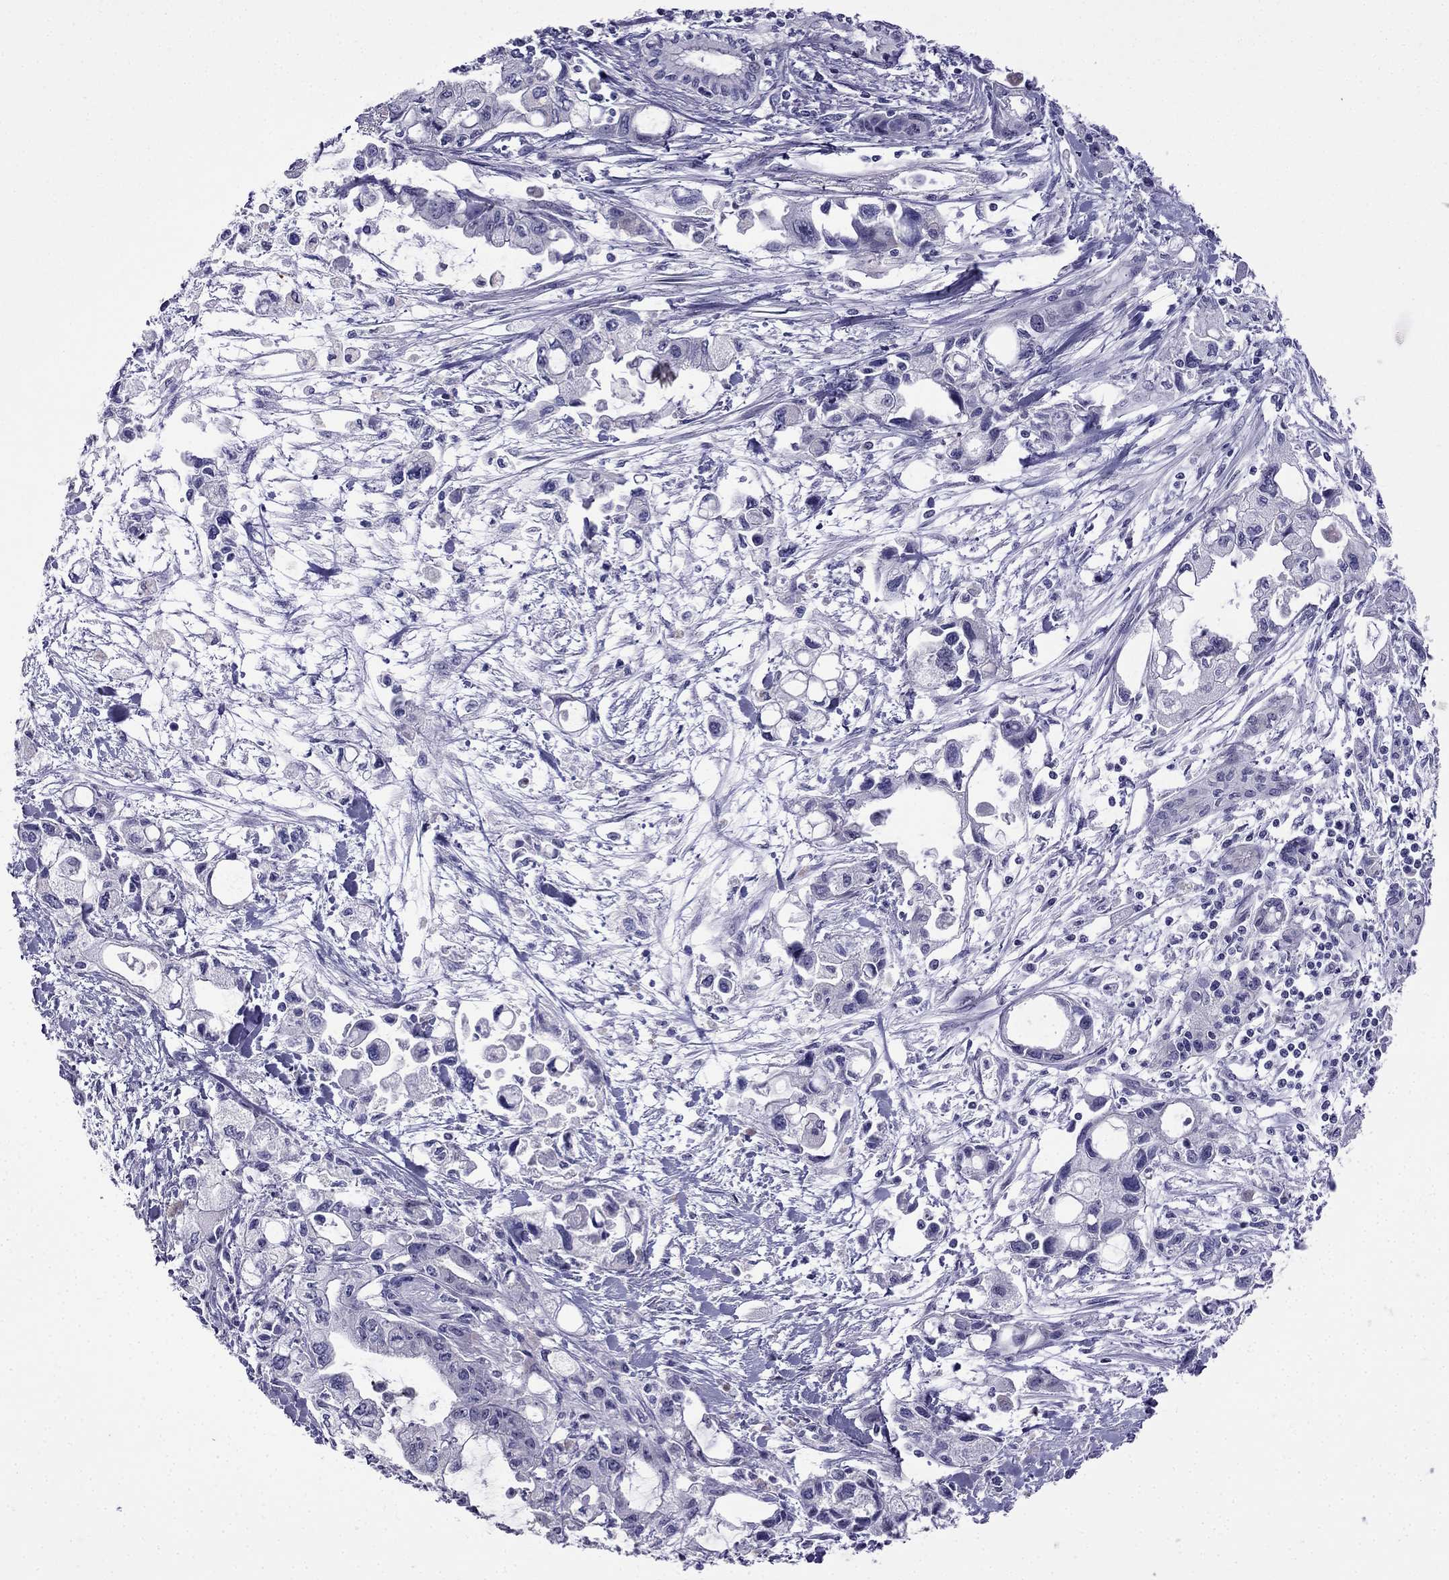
{"staining": {"intensity": "negative", "quantity": "none", "location": "none"}, "tissue": "pancreatic cancer", "cell_type": "Tumor cells", "image_type": "cancer", "snomed": [{"axis": "morphology", "description": "Adenocarcinoma, NOS"}, {"axis": "topography", "description": "Pancreas"}], "caption": "Tumor cells show no significant expression in adenocarcinoma (pancreatic).", "gene": "POM121L12", "patient": {"sex": "female", "age": 61}}